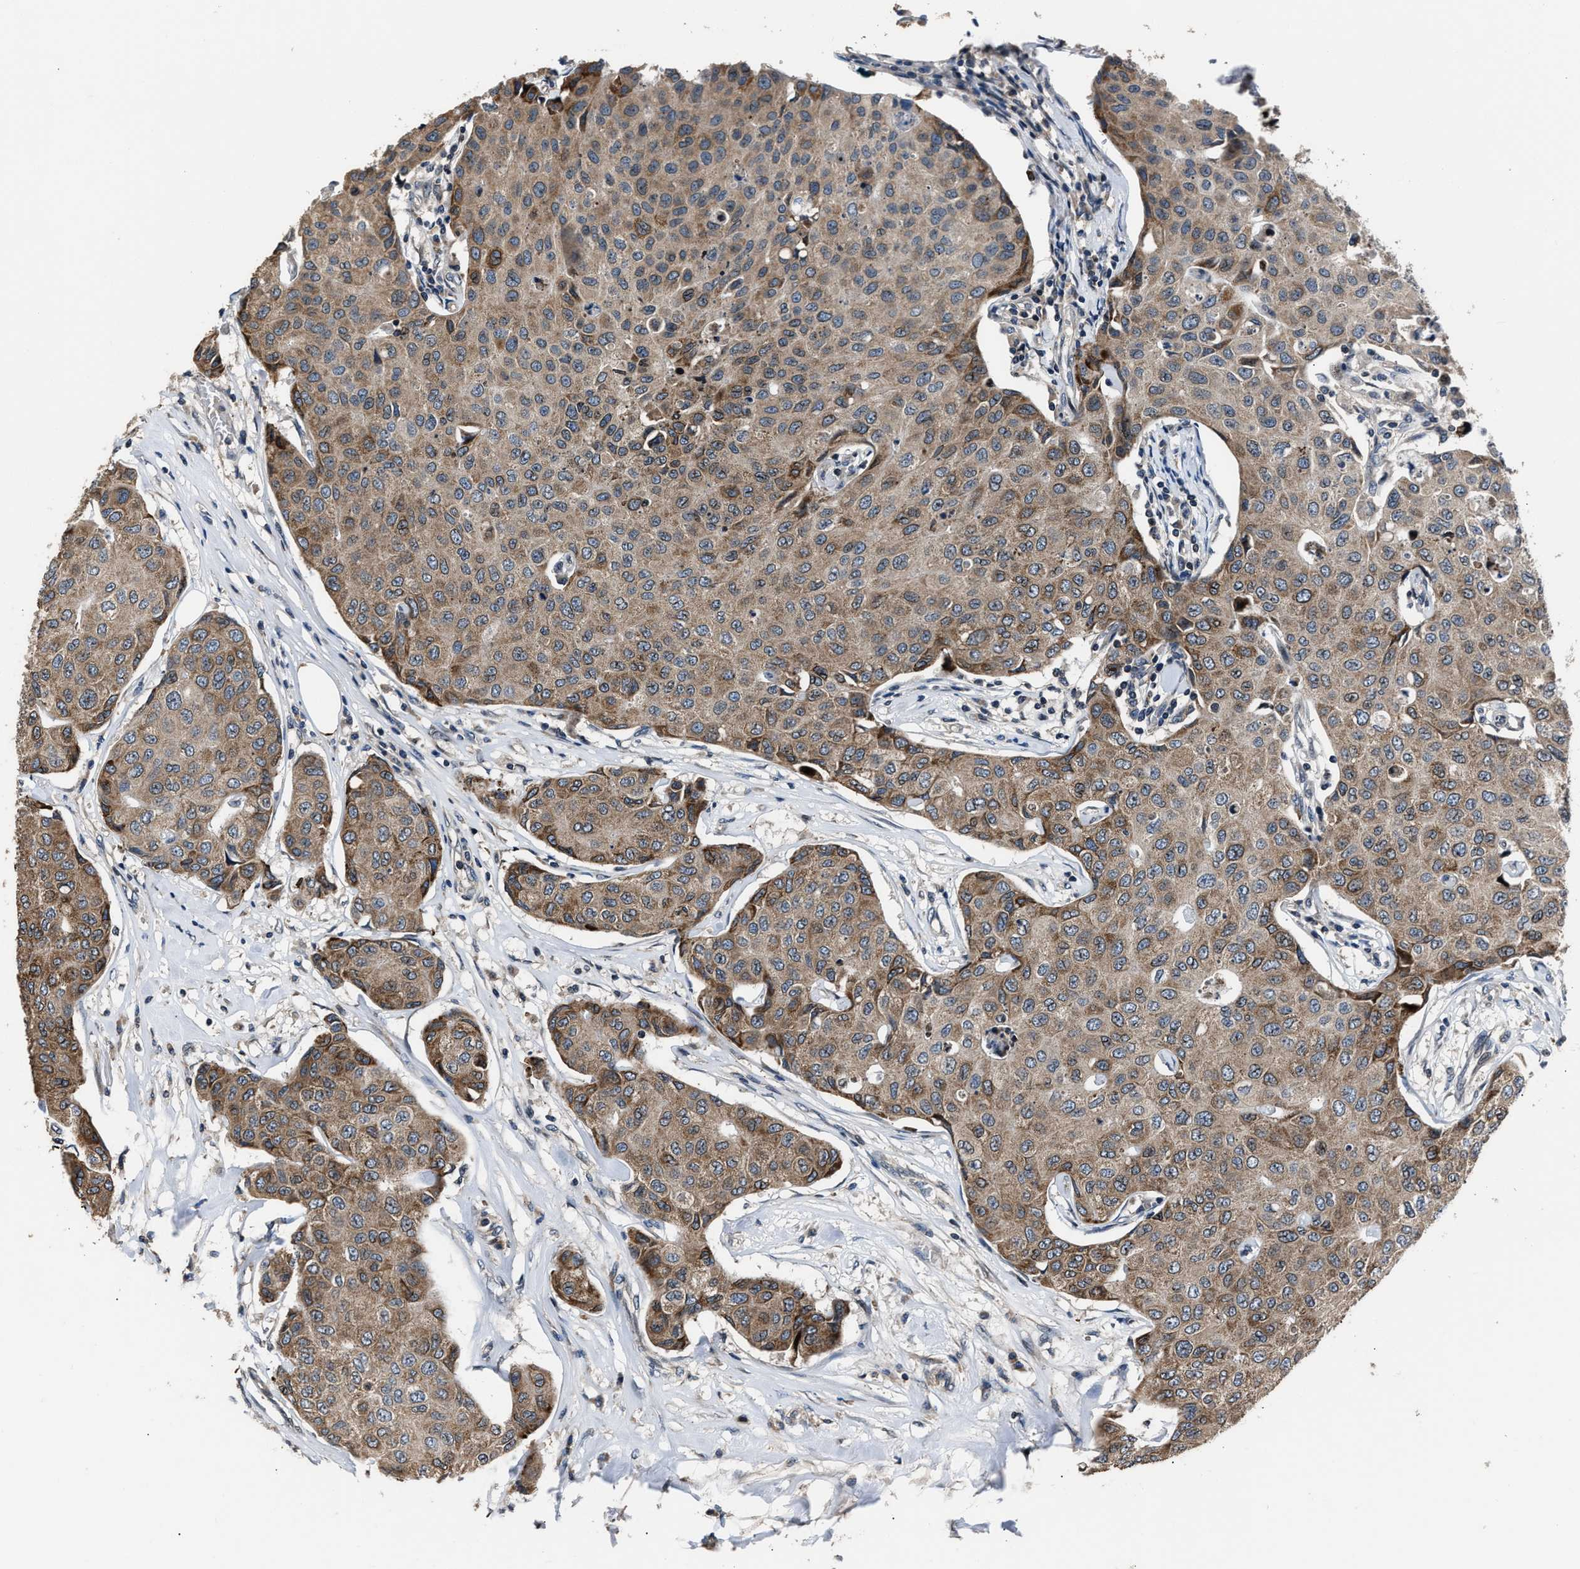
{"staining": {"intensity": "moderate", "quantity": "25%-75%", "location": "cytoplasmic/membranous"}, "tissue": "breast cancer", "cell_type": "Tumor cells", "image_type": "cancer", "snomed": [{"axis": "morphology", "description": "Duct carcinoma"}, {"axis": "topography", "description": "Breast"}], "caption": "DAB (3,3'-diaminobenzidine) immunohistochemical staining of human breast cancer exhibits moderate cytoplasmic/membranous protein positivity in approximately 25%-75% of tumor cells.", "gene": "TNRC18", "patient": {"sex": "female", "age": 80}}